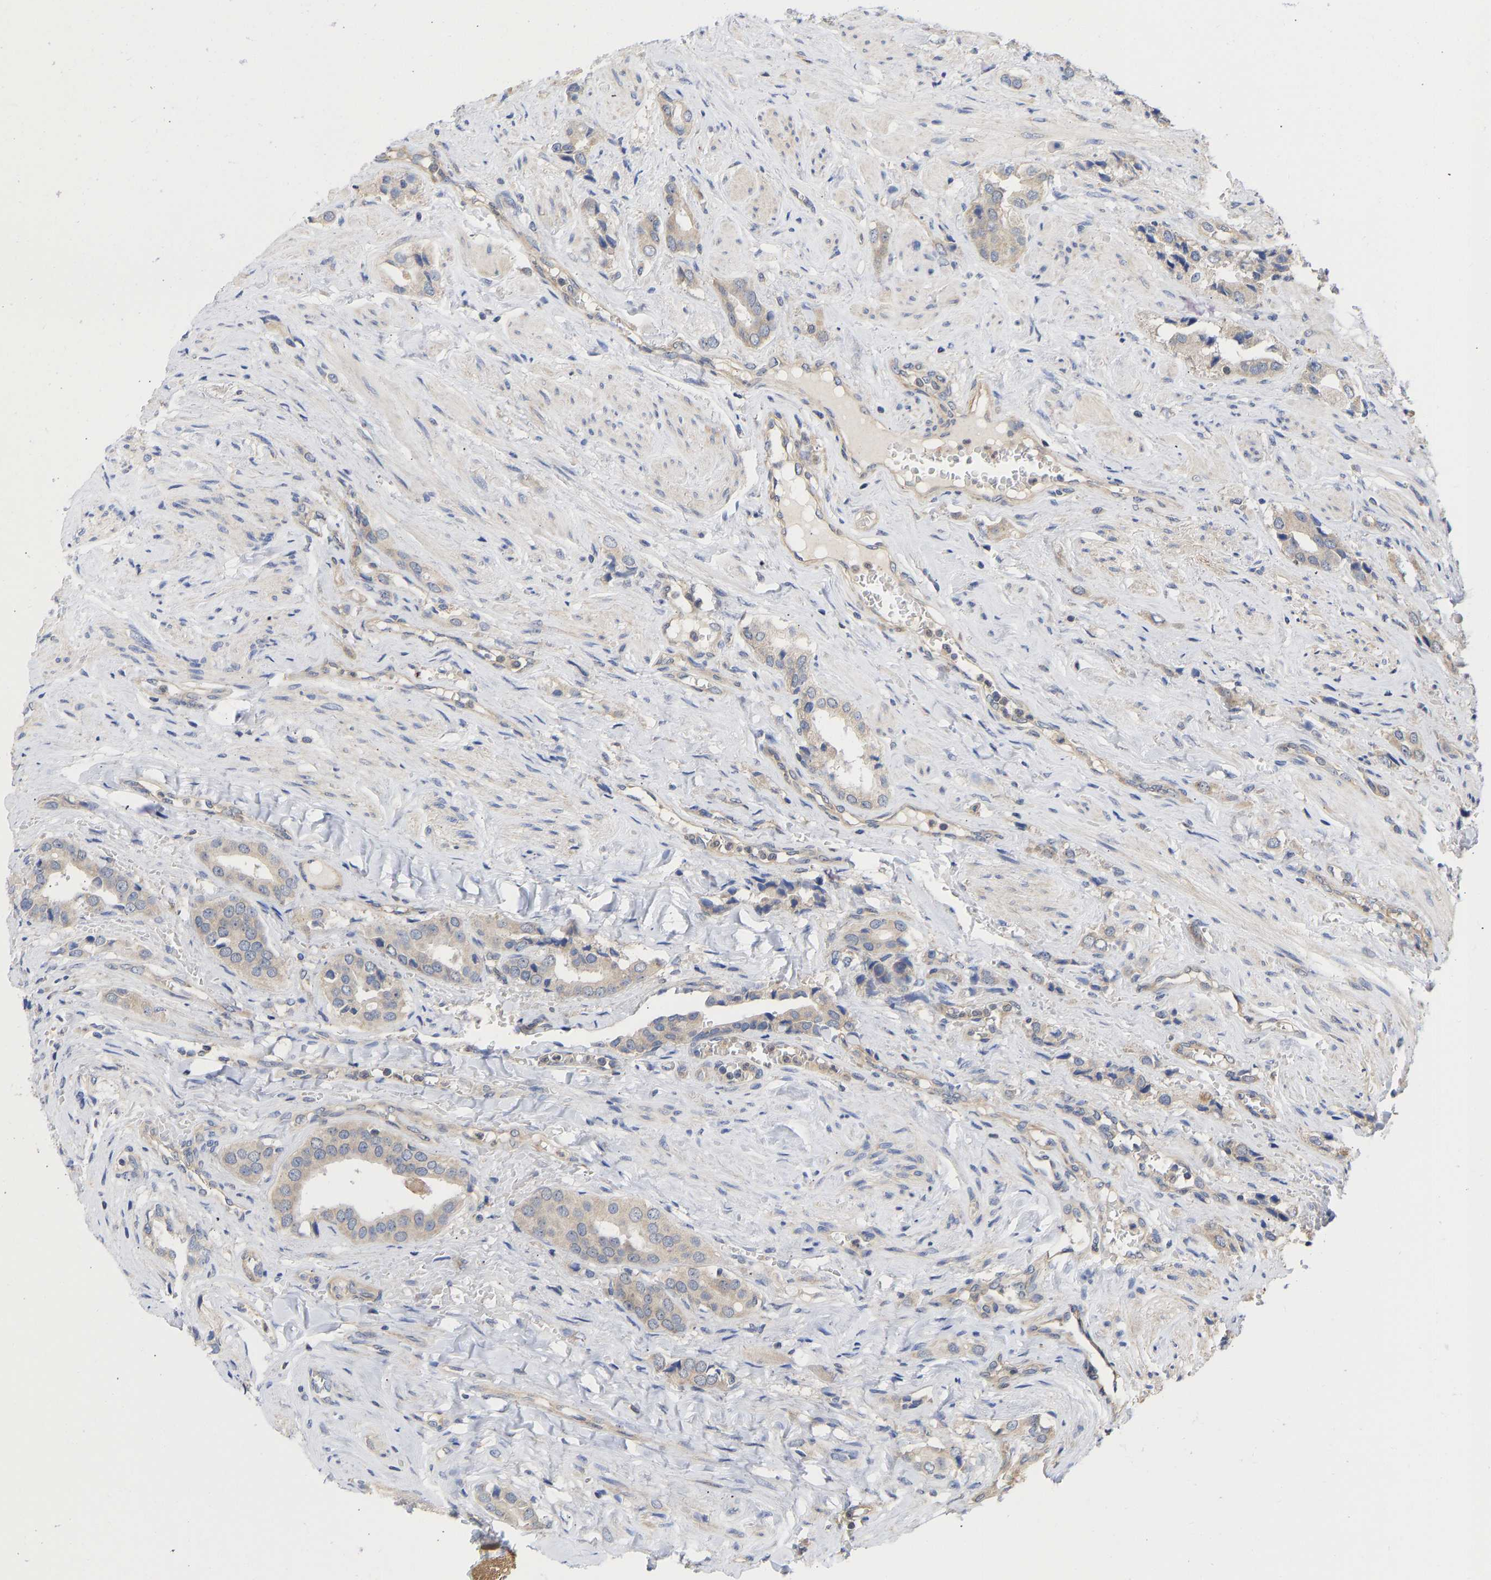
{"staining": {"intensity": "weak", "quantity": ">75%", "location": "cytoplasmic/membranous"}, "tissue": "prostate cancer", "cell_type": "Tumor cells", "image_type": "cancer", "snomed": [{"axis": "morphology", "description": "Adenocarcinoma, High grade"}, {"axis": "topography", "description": "Prostate"}], "caption": "Prostate cancer (adenocarcinoma (high-grade)) stained for a protein exhibits weak cytoplasmic/membranous positivity in tumor cells. The staining was performed using DAB, with brown indicating positive protein expression. Nuclei are stained blue with hematoxylin.", "gene": "MAP2K3", "patient": {"sex": "male", "age": 52}}